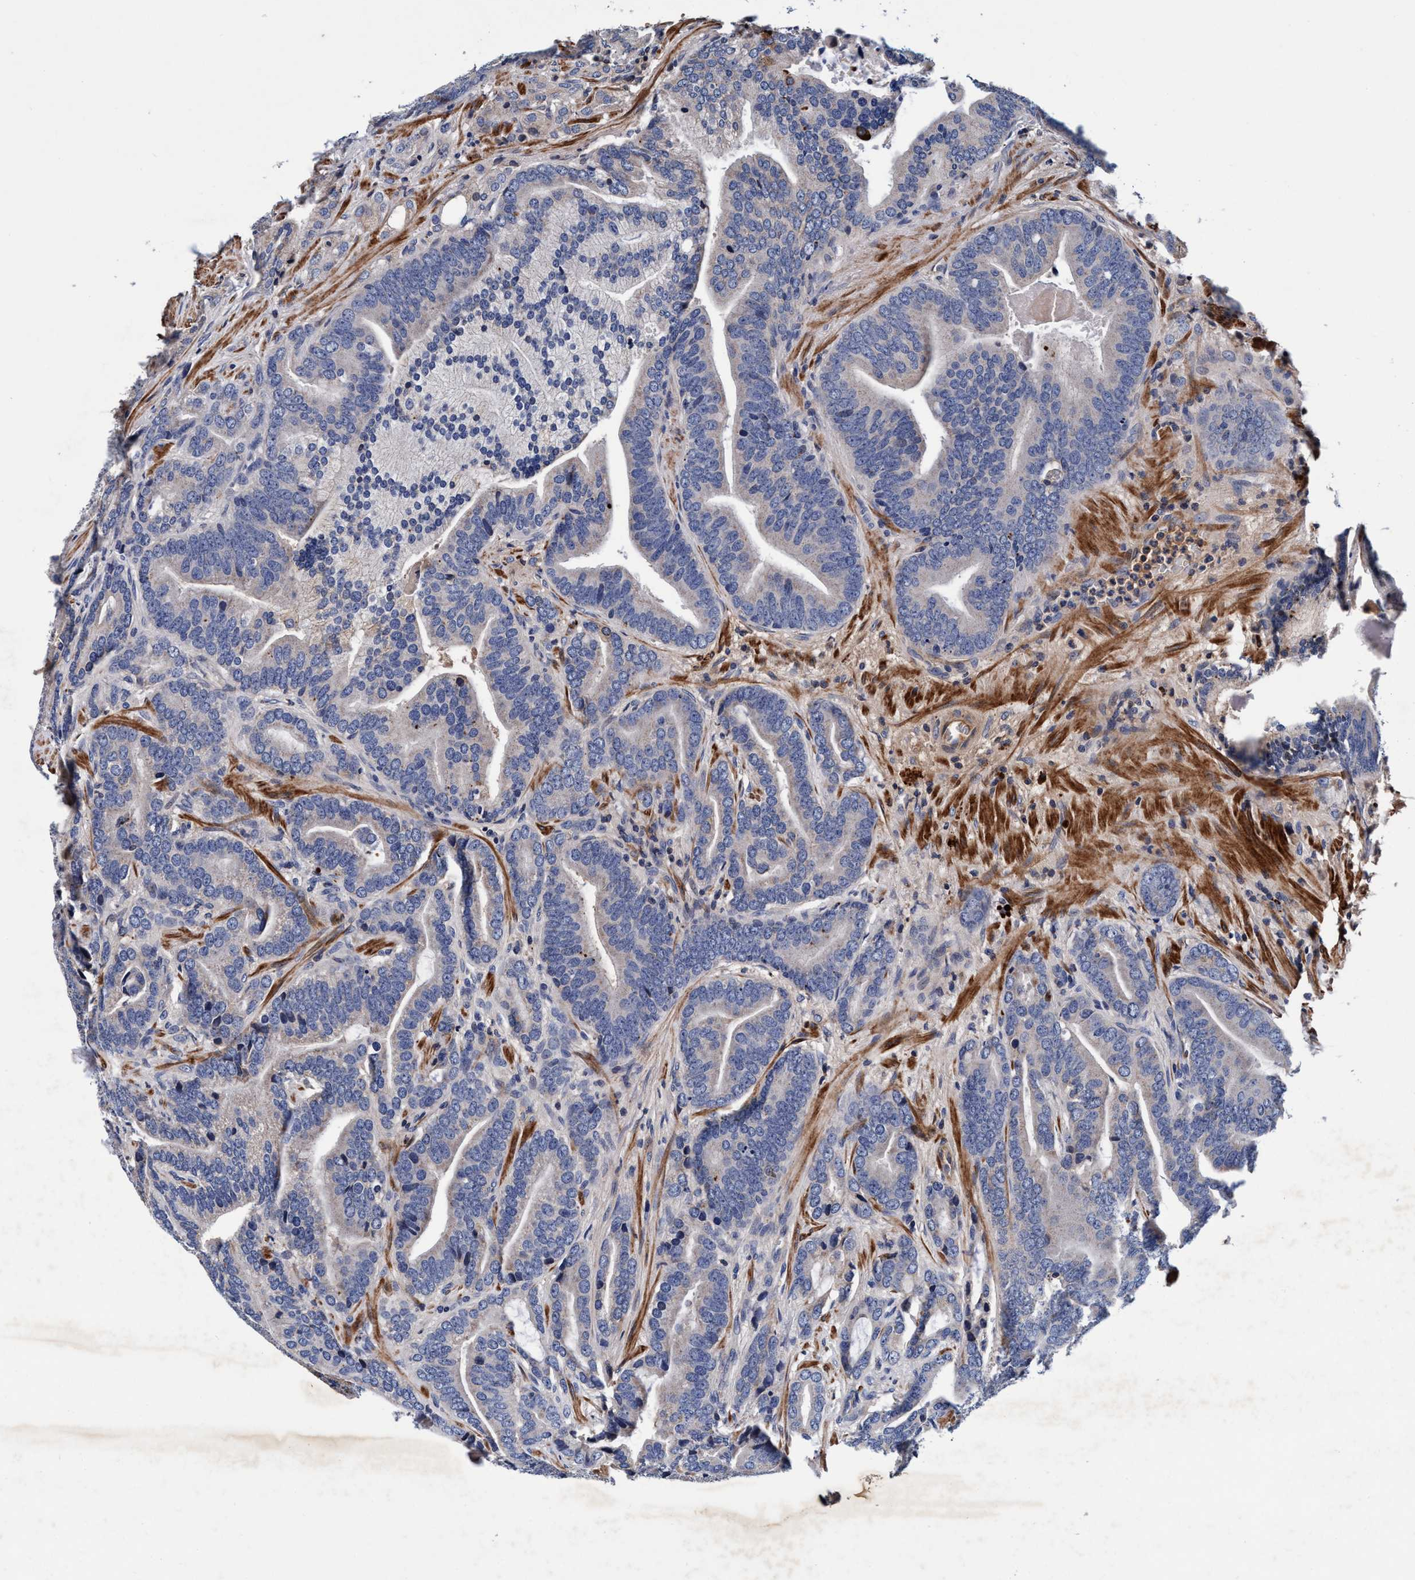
{"staining": {"intensity": "negative", "quantity": "none", "location": "none"}, "tissue": "prostate cancer", "cell_type": "Tumor cells", "image_type": "cancer", "snomed": [{"axis": "morphology", "description": "Adenocarcinoma, High grade"}, {"axis": "topography", "description": "Prostate"}], "caption": "Immunohistochemical staining of prostate cancer demonstrates no significant expression in tumor cells. The staining is performed using DAB (3,3'-diaminobenzidine) brown chromogen with nuclei counter-stained in using hematoxylin.", "gene": "RNF208", "patient": {"sex": "male", "age": 55}}